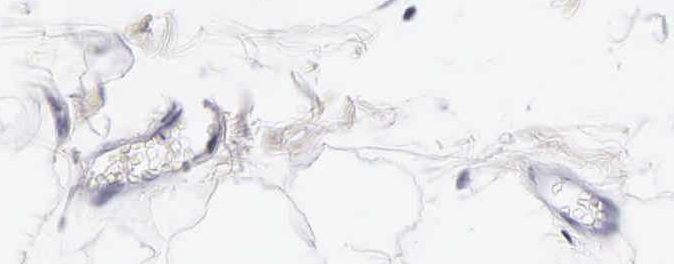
{"staining": {"intensity": "negative", "quantity": "none", "location": "none"}, "tissue": "adipose tissue", "cell_type": "Adipocytes", "image_type": "normal", "snomed": [{"axis": "morphology", "description": "Normal tissue, NOS"}, {"axis": "topography", "description": "Breast"}], "caption": "A photomicrograph of adipose tissue stained for a protein shows no brown staining in adipocytes. Brightfield microscopy of immunohistochemistry (IHC) stained with DAB (3,3'-diaminobenzidine) (brown) and hematoxylin (blue), captured at high magnification.", "gene": "KRT18", "patient": {"sex": "female", "age": 45}}